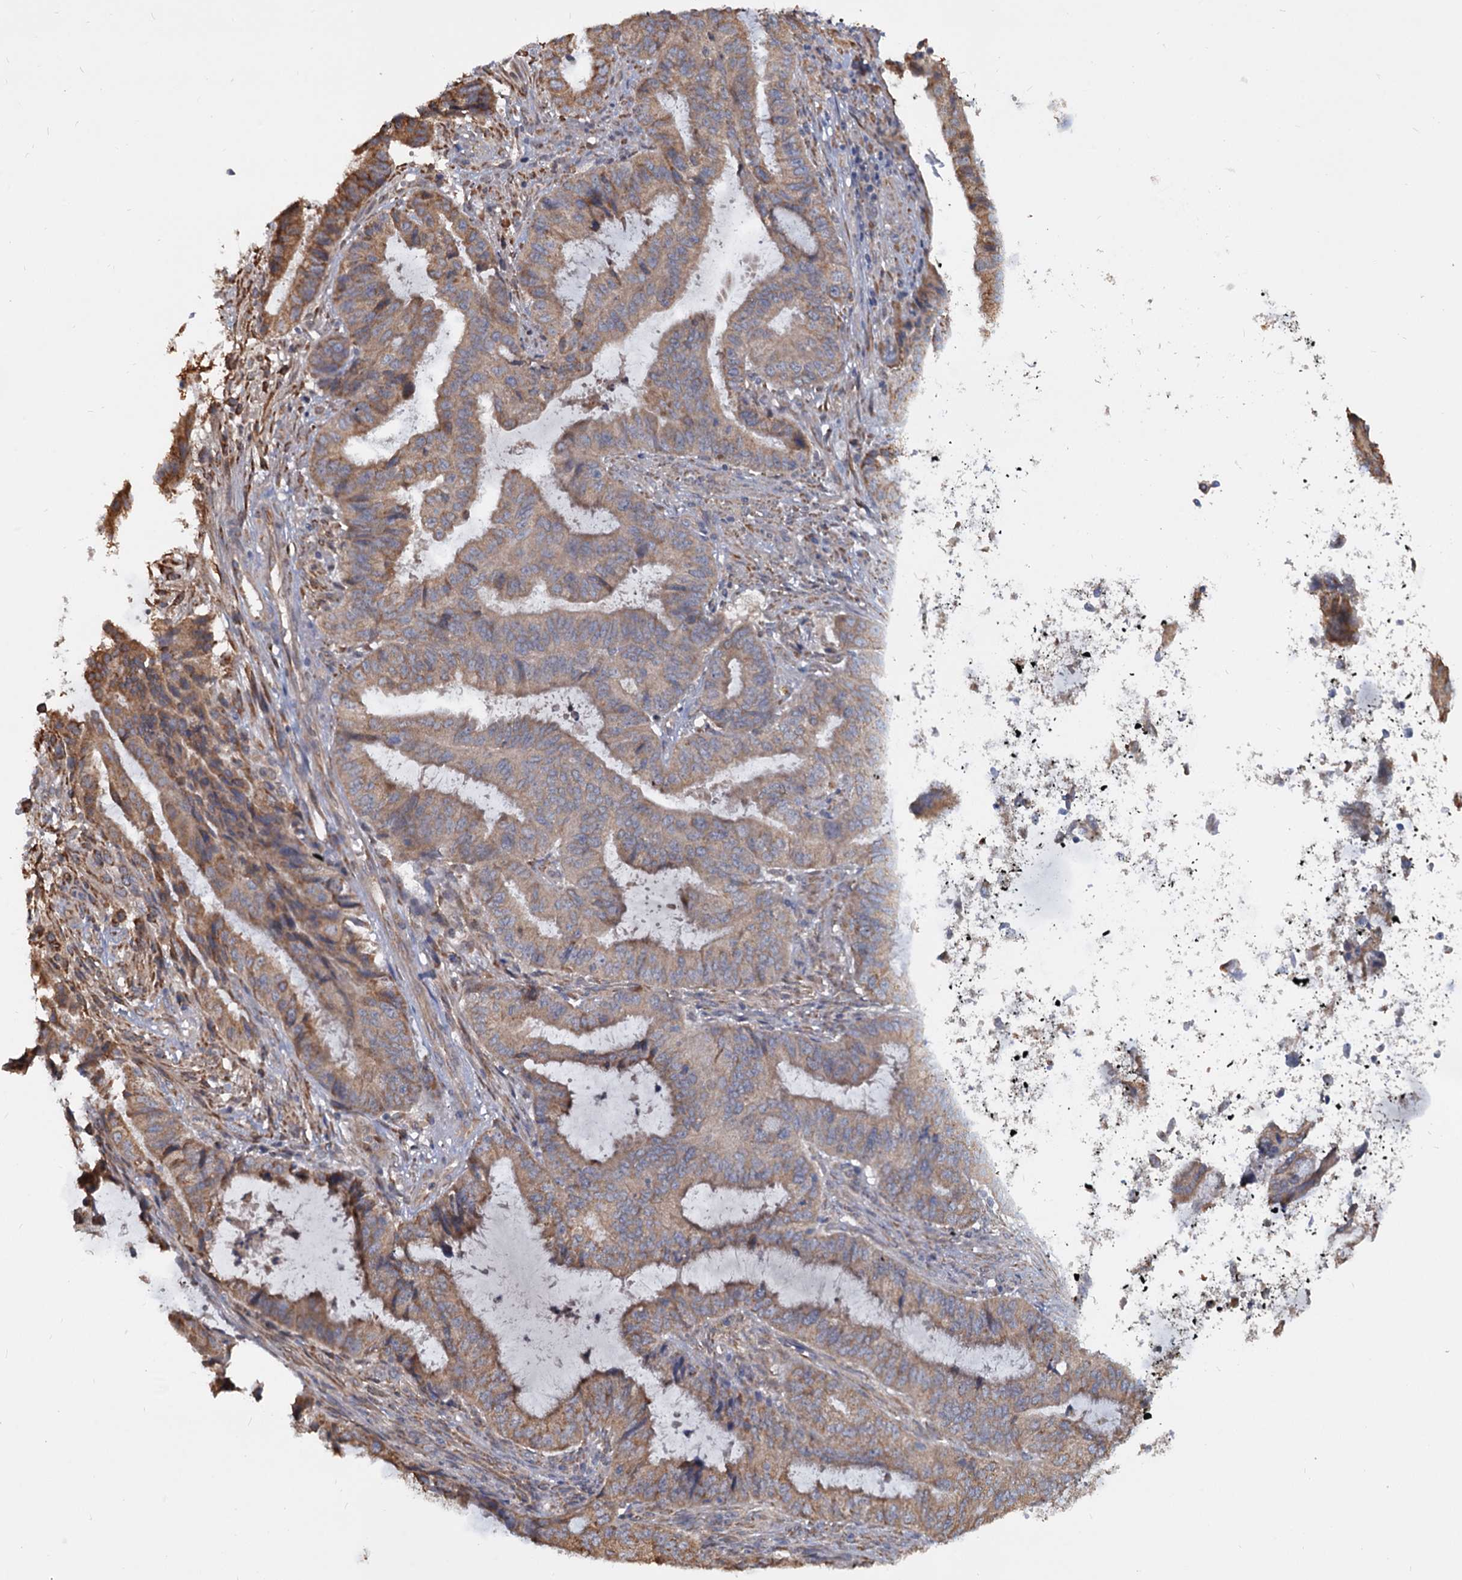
{"staining": {"intensity": "moderate", "quantity": ">75%", "location": "cytoplasmic/membranous"}, "tissue": "endometrial cancer", "cell_type": "Tumor cells", "image_type": "cancer", "snomed": [{"axis": "morphology", "description": "Adenocarcinoma, NOS"}, {"axis": "topography", "description": "Endometrium"}], "caption": "This is an image of immunohistochemistry (IHC) staining of endometrial cancer, which shows moderate staining in the cytoplasmic/membranous of tumor cells.", "gene": "LRRC51", "patient": {"sex": "female", "age": 51}}